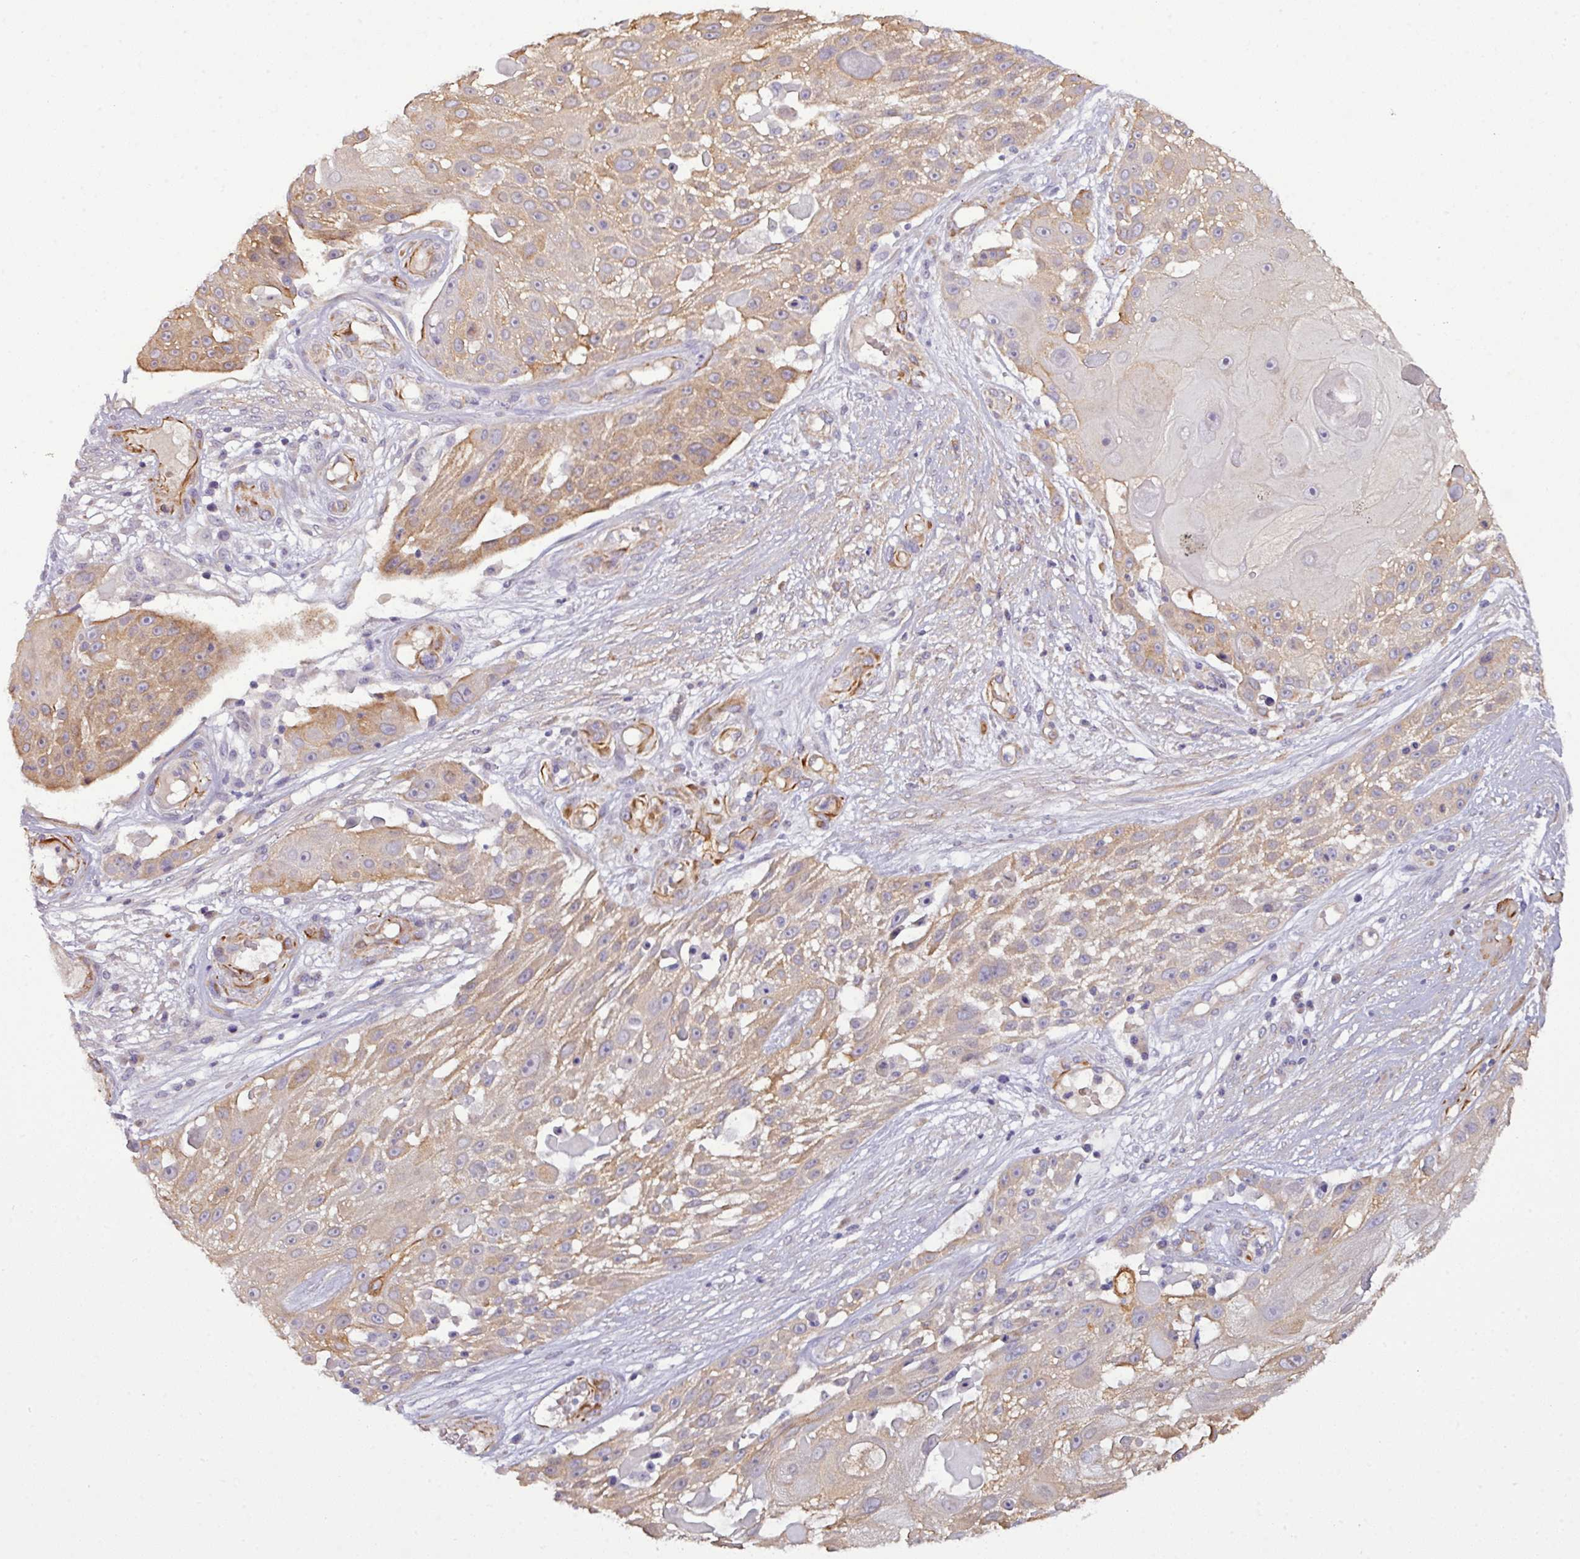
{"staining": {"intensity": "moderate", "quantity": "25%-75%", "location": "cytoplasmic/membranous"}, "tissue": "skin cancer", "cell_type": "Tumor cells", "image_type": "cancer", "snomed": [{"axis": "morphology", "description": "Squamous cell carcinoma, NOS"}, {"axis": "topography", "description": "Skin"}], "caption": "Immunohistochemical staining of squamous cell carcinoma (skin) exhibits medium levels of moderate cytoplasmic/membranous staining in about 25%-75% of tumor cells. (DAB (3,3'-diaminobenzidine) IHC, brown staining for protein, blue staining for nuclei).", "gene": "PARD6A", "patient": {"sex": "female", "age": 86}}